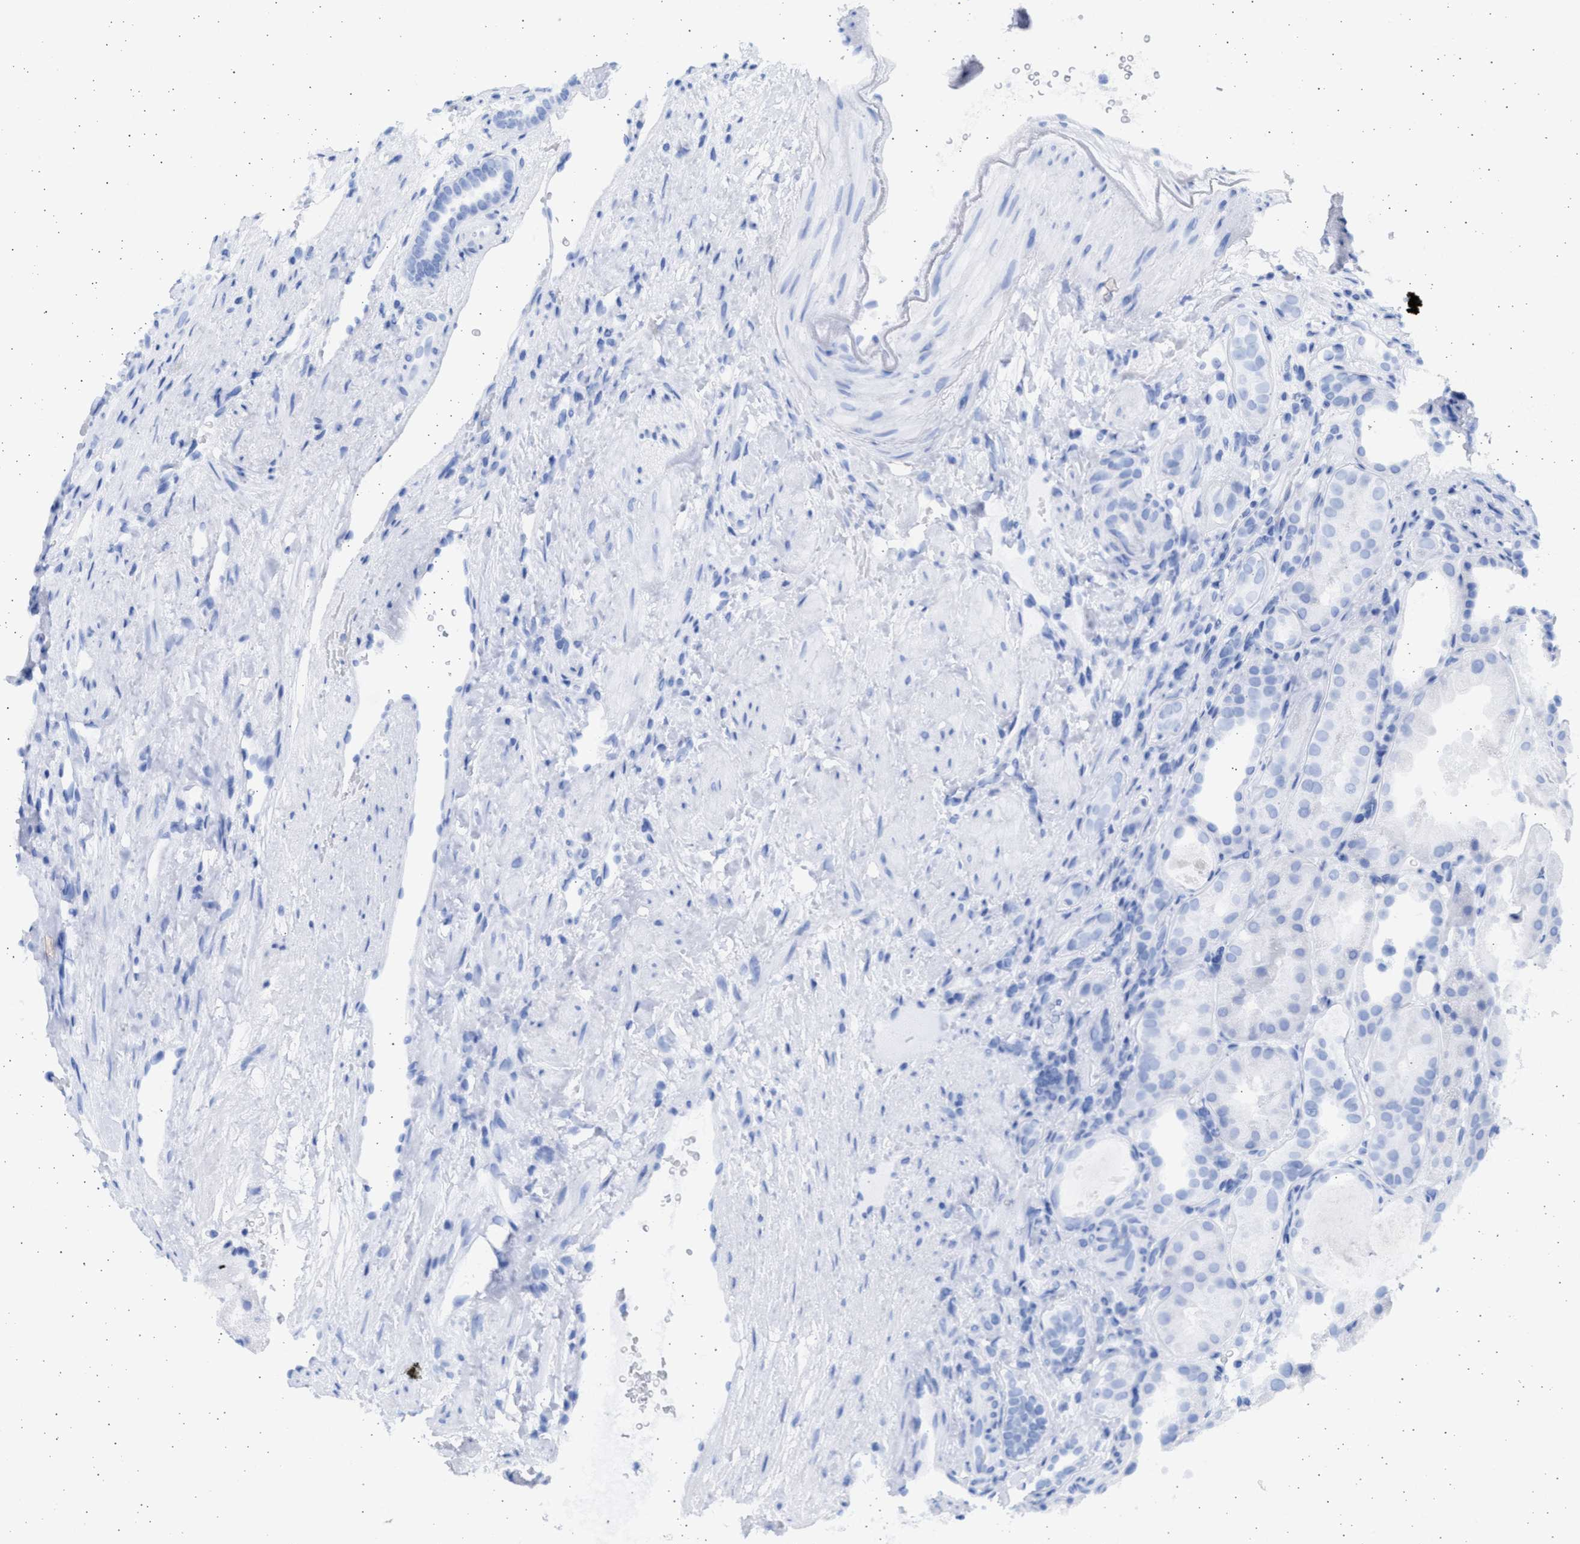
{"staining": {"intensity": "negative", "quantity": "none", "location": "none"}, "tissue": "renal cancer", "cell_type": "Tumor cells", "image_type": "cancer", "snomed": [{"axis": "morphology", "description": "Adenocarcinoma, NOS"}, {"axis": "topography", "description": "Kidney"}], "caption": "A photomicrograph of human adenocarcinoma (renal) is negative for staining in tumor cells.", "gene": "ALDOC", "patient": {"sex": "female", "age": 60}}